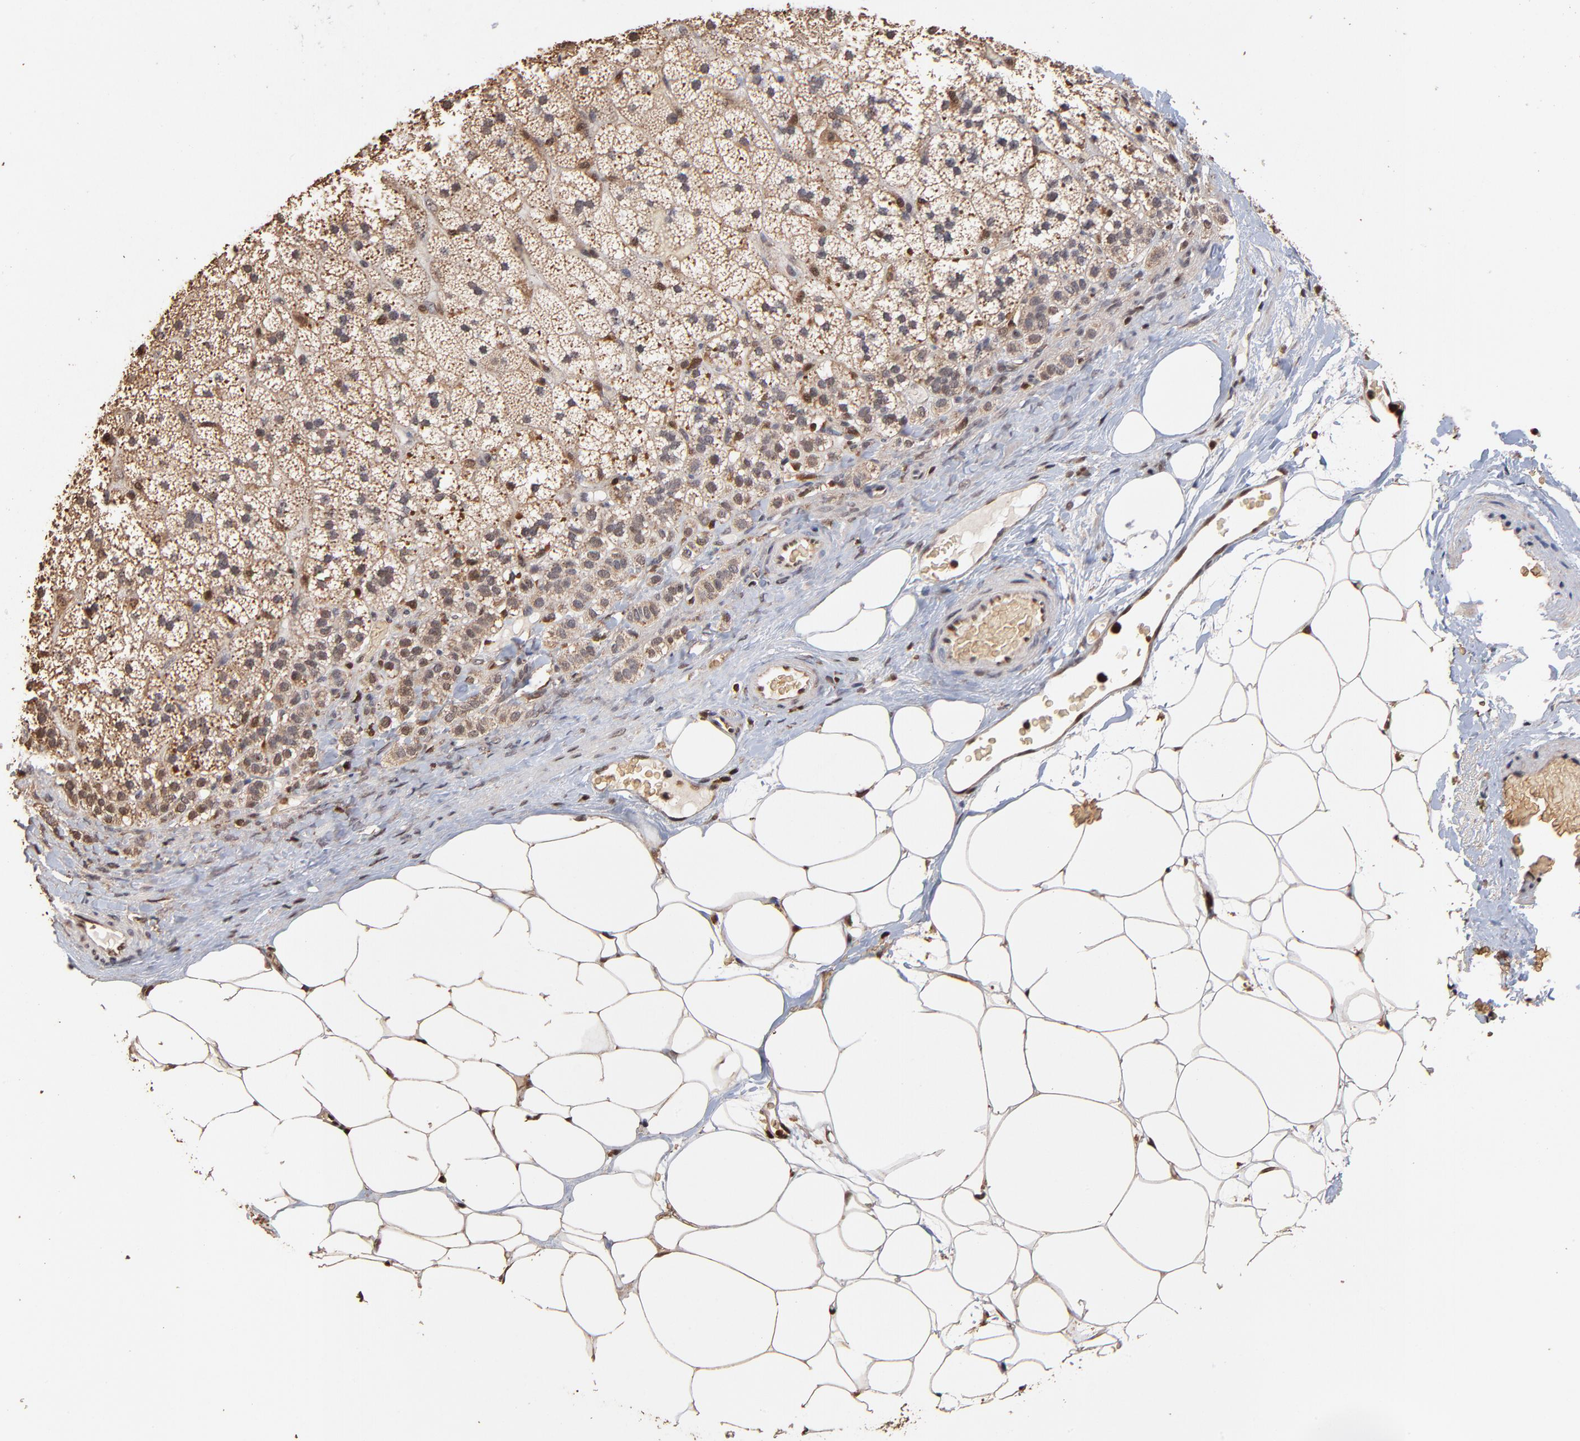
{"staining": {"intensity": "weak", "quantity": "25%-75%", "location": "cytoplasmic/membranous,nuclear"}, "tissue": "adrenal gland", "cell_type": "Glandular cells", "image_type": "normal", "snomed": [{"axis": "morphology", "description": "Normal tissue, NOS"}, {"axis": "topography", "description": "Adrenal gland"}], "caption": "Glandular cells reveal weak cytoplasmic/membranous,nuclear staining in about 25%-75% of cells in unremarkable adrenal gland. Ihc stains the protein in brown and the nuclei are stained blue.", "gene": "CASP1", "patient": {"sex": "male", "age": 35}}